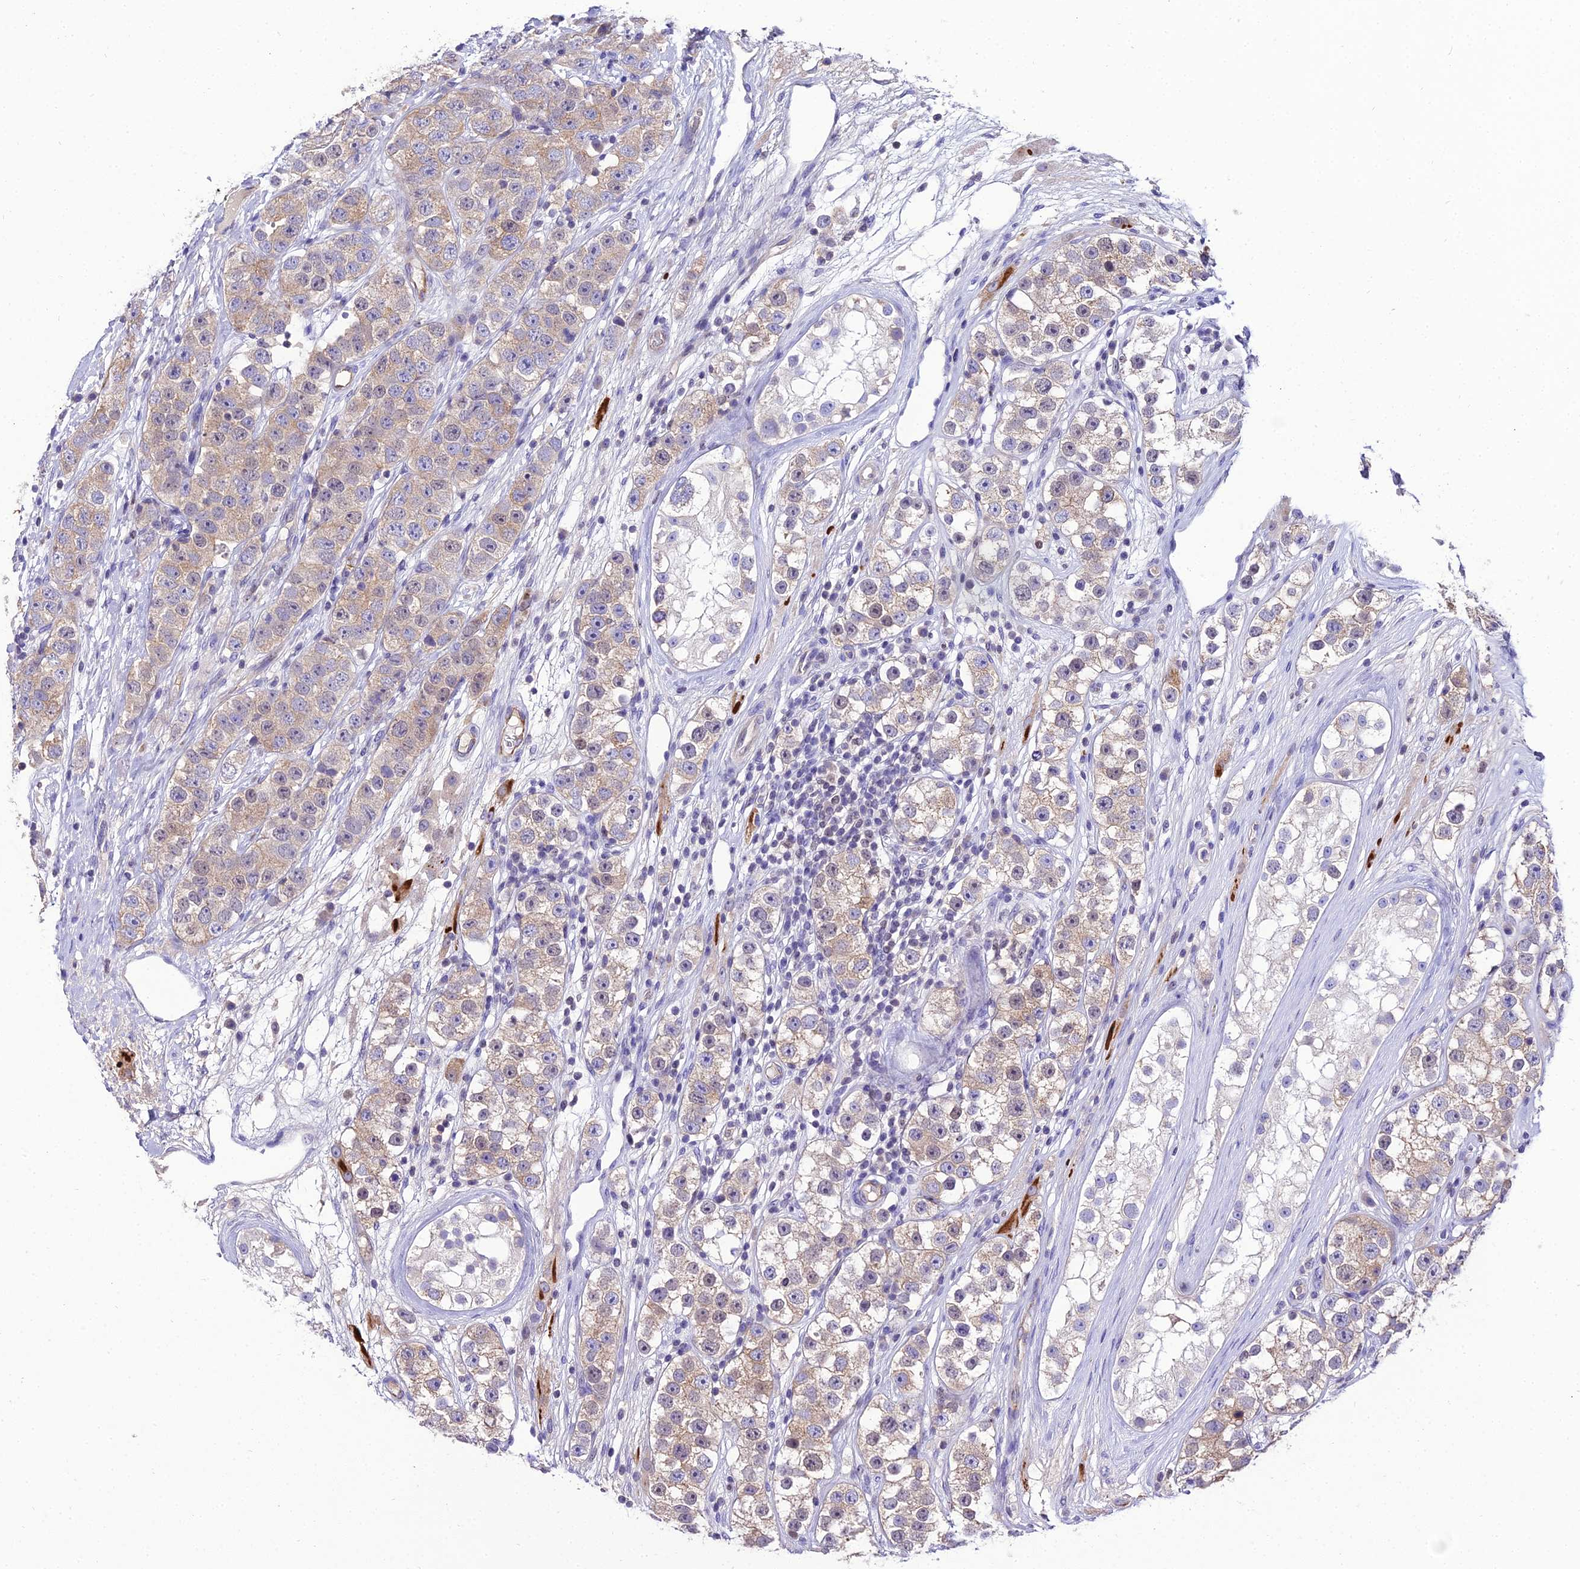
{"staining": {"intensity": "weak", "quantity": "25%-75%", "location": "cytoplasmic/membranous"}, "tissue": "testis cancer", "cell_type": "Tumor cells", "image_type": "cancer", "snomed": [{"axis": "morphology", "description": "Seminoma, NOS"}, {"axis": "topography", "description": "Testis"}], "caption": "Immunohistochemical staining of testis cancer (seminoma) reveals low levels of weak cytoplasmic/membranous staining in about 25%-75% of tumor cells.", "gene": "SHQ1", "patient": {"sex": "male", "age": 28}}